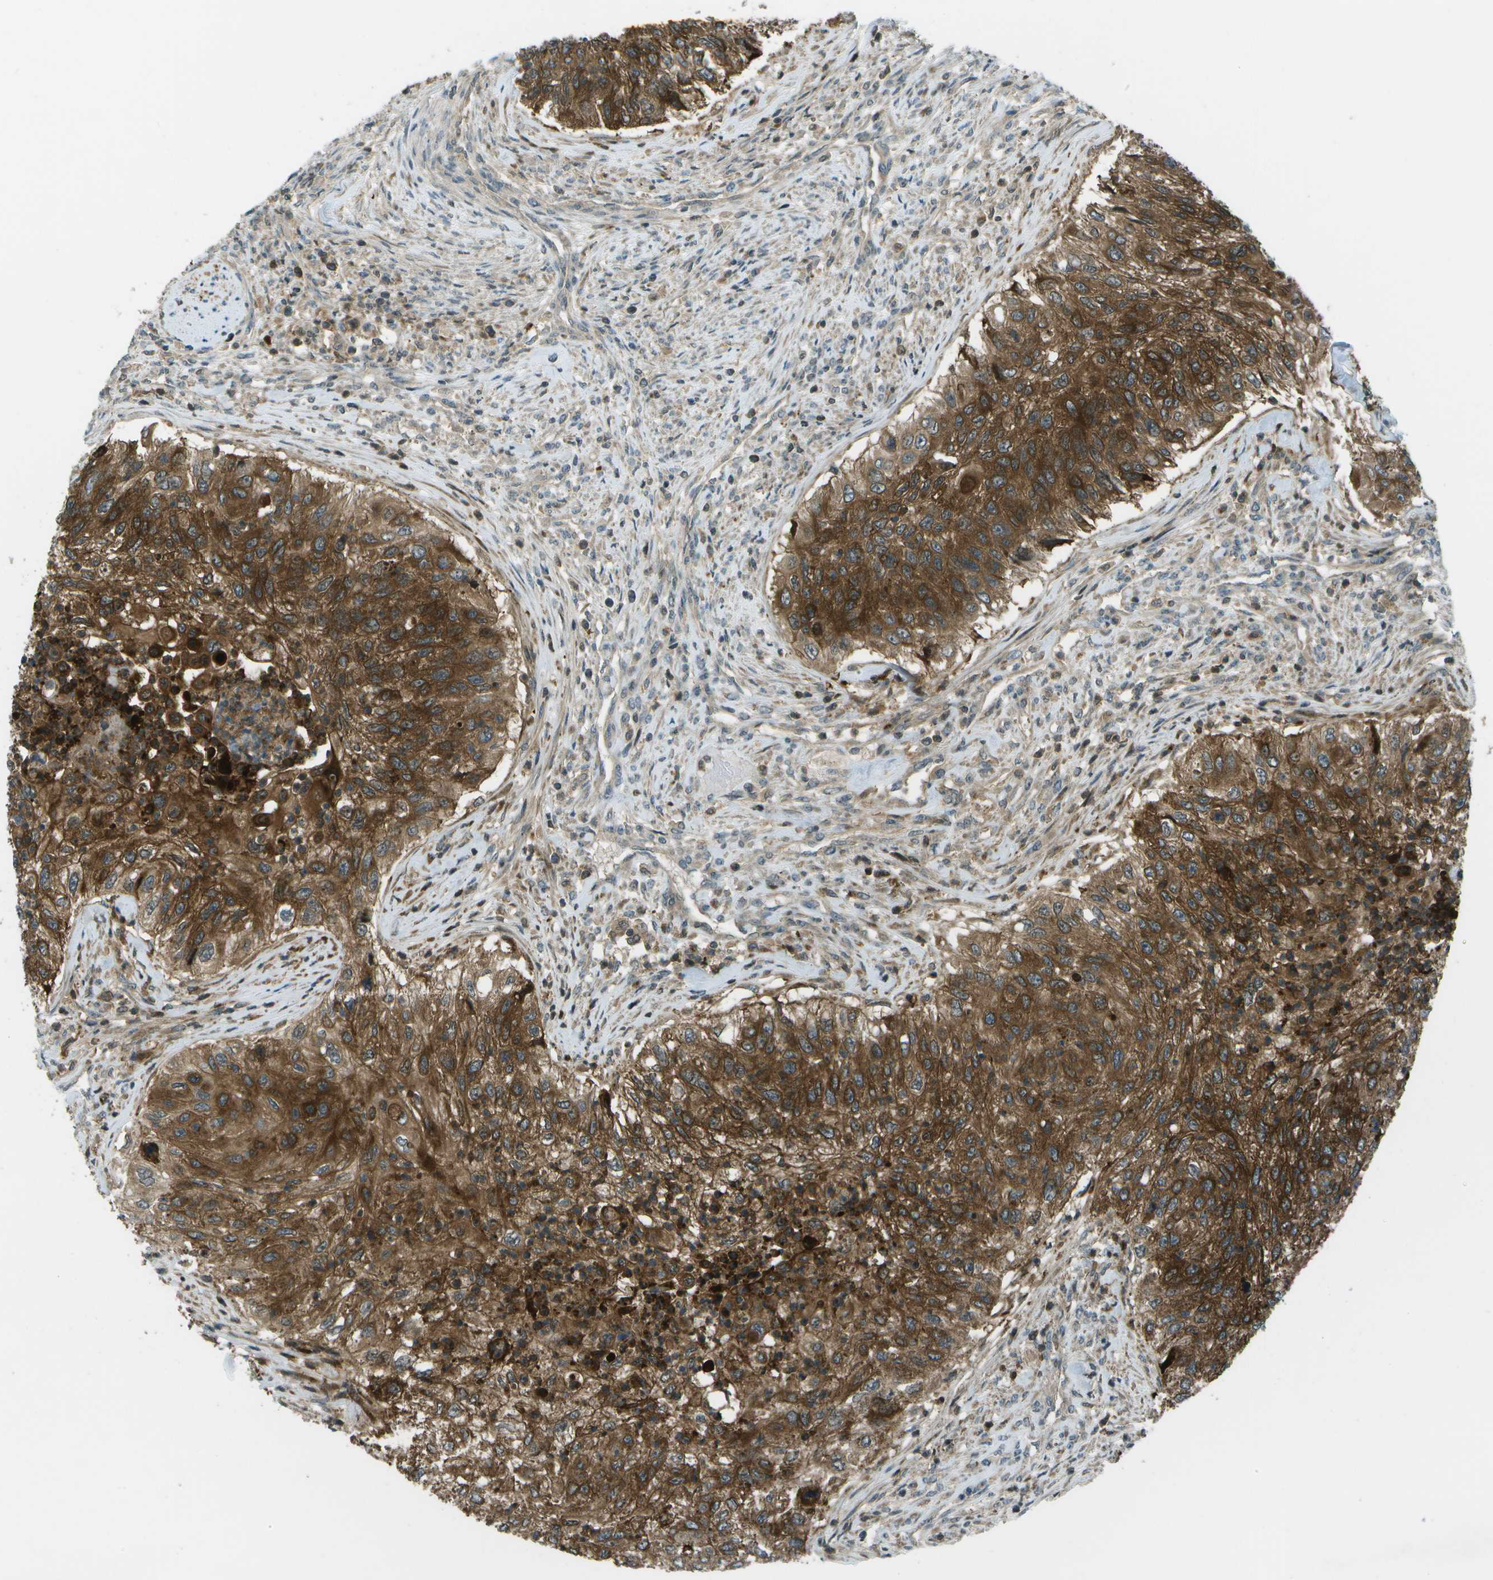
{"staining": {"intensity": "strong", "quantity": ">75%", "location": "cytoplasmic/membranous"}, "tissue": "urothelial cancer", "cell_type": "Tumor cells", "image_type": "cancer", "snomed": [{"axis": "morphology", "description": "Urothelial carcinoma, High grade"}, {"axis": "topography", "description": "Urinary bladder"}], "caption": "IHC (DAB (3,3'-diaminobenzidine)) staining of urothelial cancer exhibits strong cytoplasmic/membranous protein expression in approximately >75% of tumor cells. (Brightfield microscopy of DAB IHC at high magnification).", "gene": "TMEM19", "patient": {"sex": "female", "age": 60}}